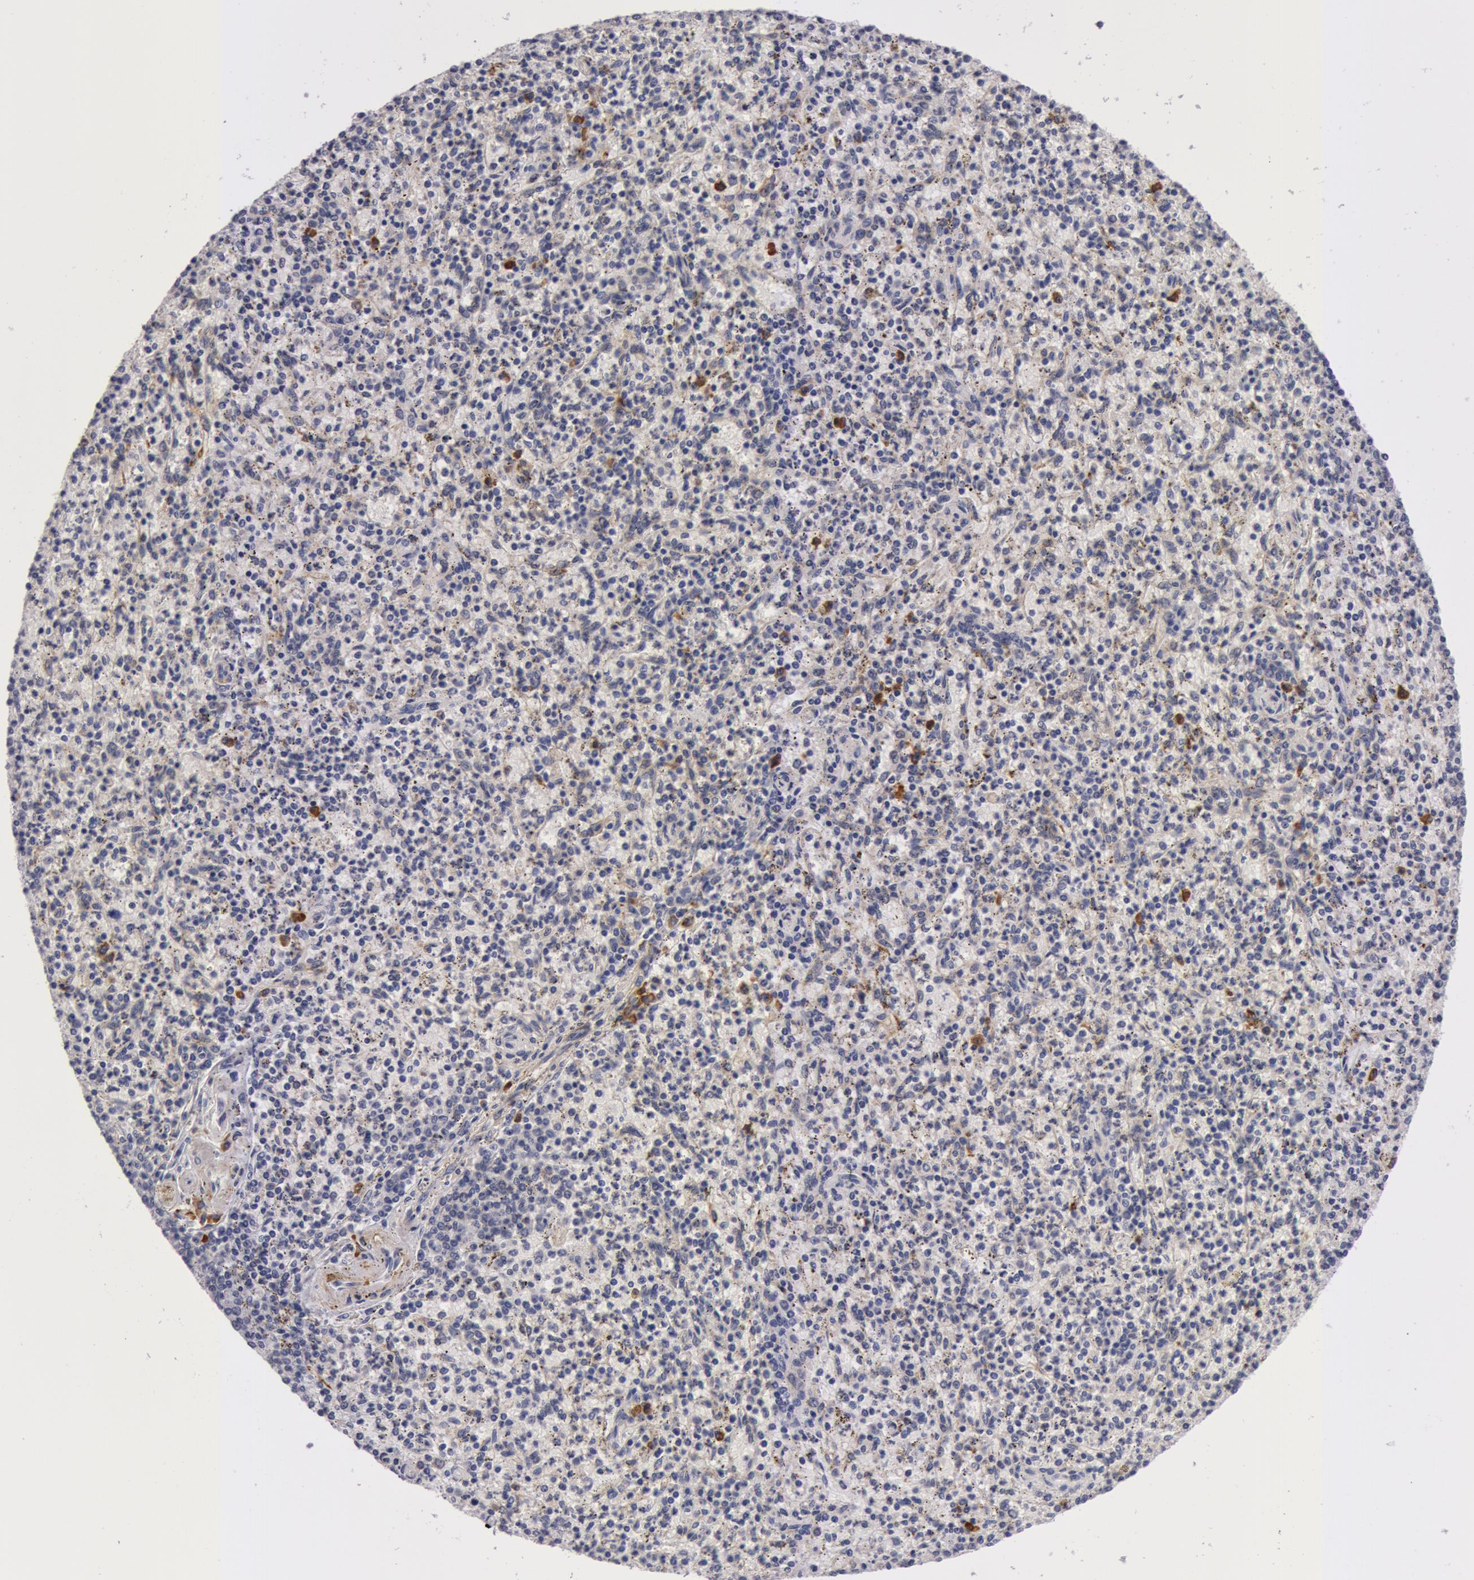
{"staining": {"intensity": "strong", "quantity": "<25%", "location": "cytoplasmic/membranous"}, "tissue": "spleen", "cell_type": "Cells in red pulp", "image_type": "normal", "snomed": [{"axis": "morphology", "description": "Normal tissue, NOS"}, {"axis": "topography", "description": "Spleen"}], "caption": "Normal spleen demonstrates strong cytoplasmic/membranous staining in about <25% of cells in red pulp, visualized by immunohistochemistry. The staining was performed using DAB (3,3'-diaminobenzidine), with brown indicating positive protein expression. Nuclei are stained blue with hematoxylin.", "gene": "IL23A", "patient": {"sex": "male", "age": 72}}